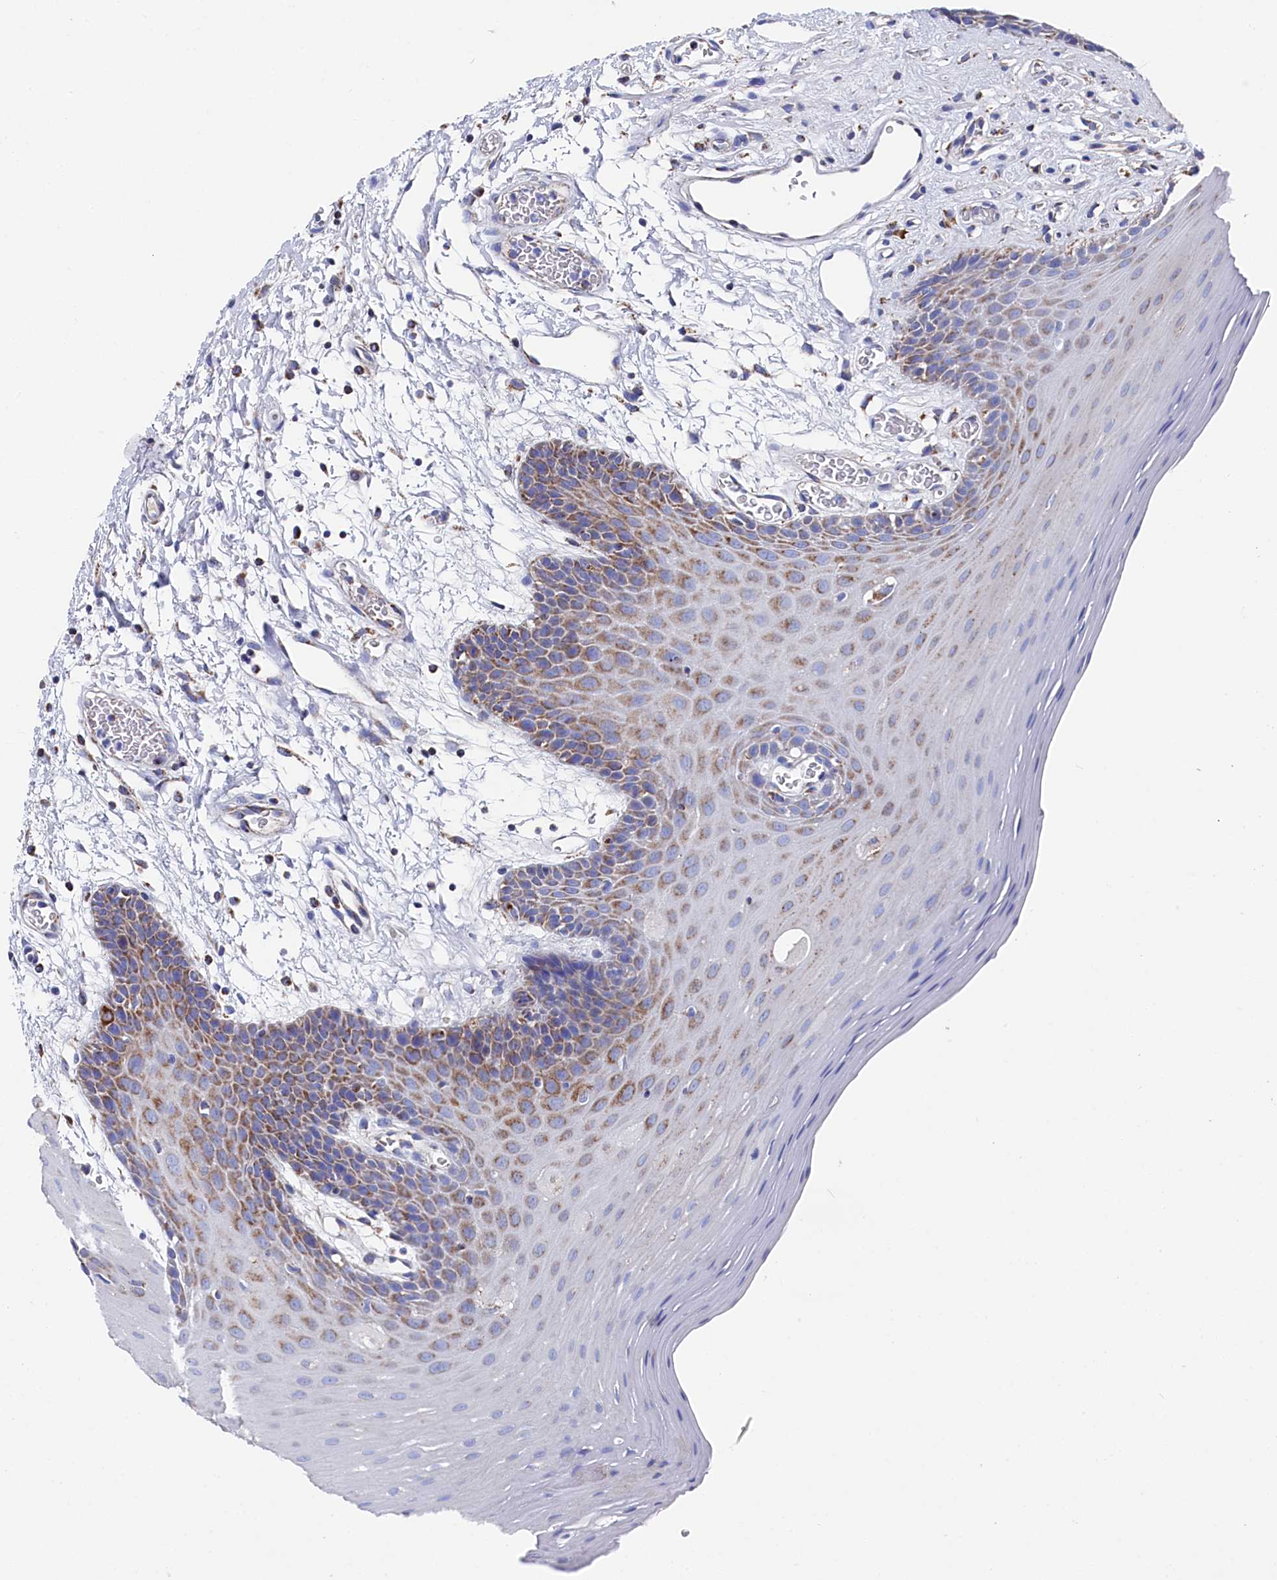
{"staining": {"intensity": "moderate", "quantity": "25%-75%", "location": "cytoplasmic/membranous"}, "tissue": "oral mucosa", "cell_type": "Squamous epithelial cells", "image_type": "normal", "snomed": [{"axis": "morphology", "description": "Normal tissue, NOS"}, {"axis": "topography", "description": "Skeletal muscle"}, {"axis": "topography", "description": "Oral tissue"}, {"axis": "topography", "description": "Salivary gland"}, {"axis": "topography", "description": "Peripheral nerve tissue"}], "caption": "IHC of normal oral mucosa shows medium levels of moderate cytoplasmic/membranous staining in approximately 25%-75% of squamous epithelial cells. (Brightfield microscopy of DAB IHC at high magnification).", "gene": "MMAB", "patient": {"sex": "male", "age": 54}}